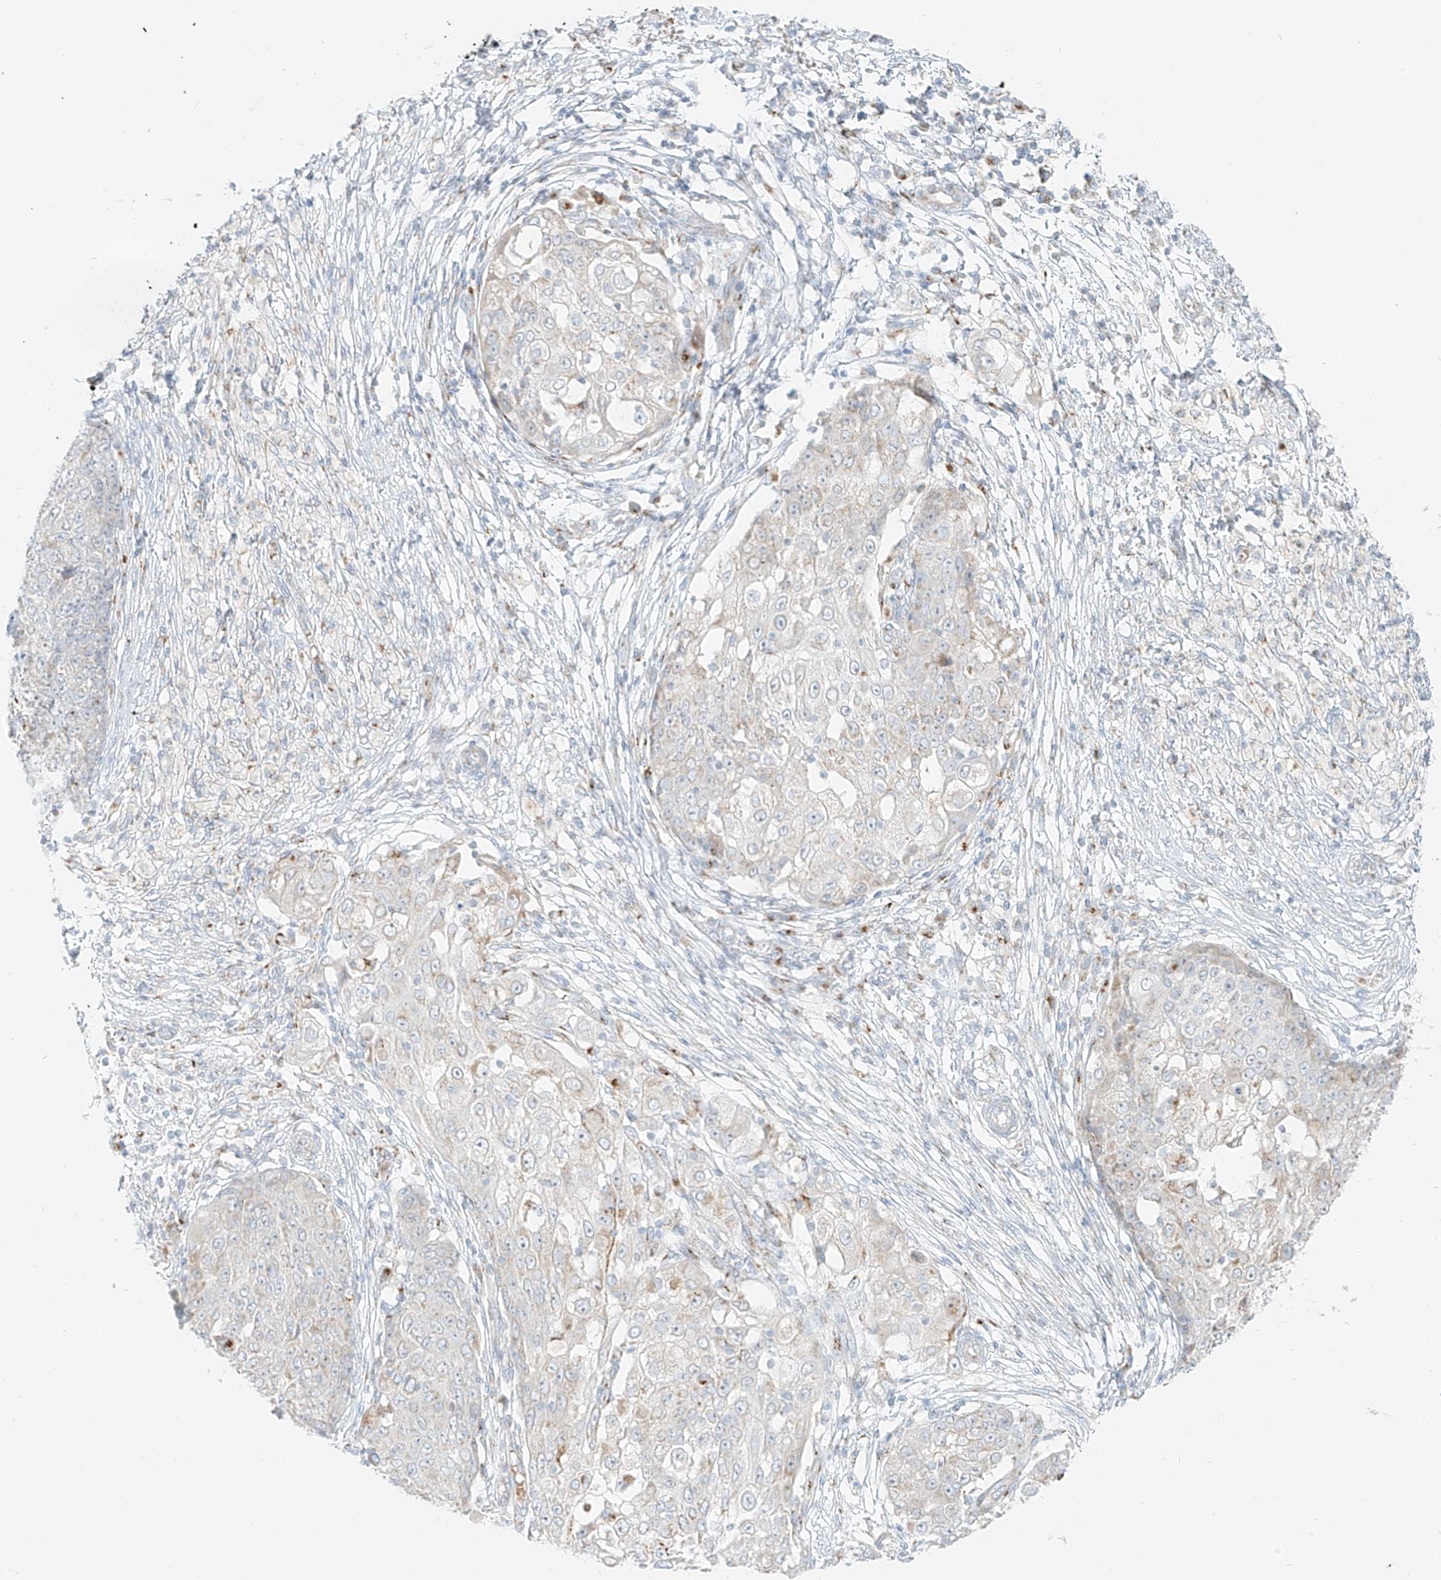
{"staining": {"intensity": "weak", "quantity": "<25%", "location": "cytoplasmic/membranous"}, "tissue": "ovarian cancer", "cell_type": "Tumor cells", "image_type": "cancer", "snomed": [{"axis": "morphology", "description": "Carcinoma, endometroid"}, {"axis": "topography", "description": "Ovary"}], "caption": "Tumor cells are negative for brown protein staining in ovarian cancer (endometroid carcinoma).", "gene": "TMEM87B", "patient": {"sex": "female", "age": 42}}